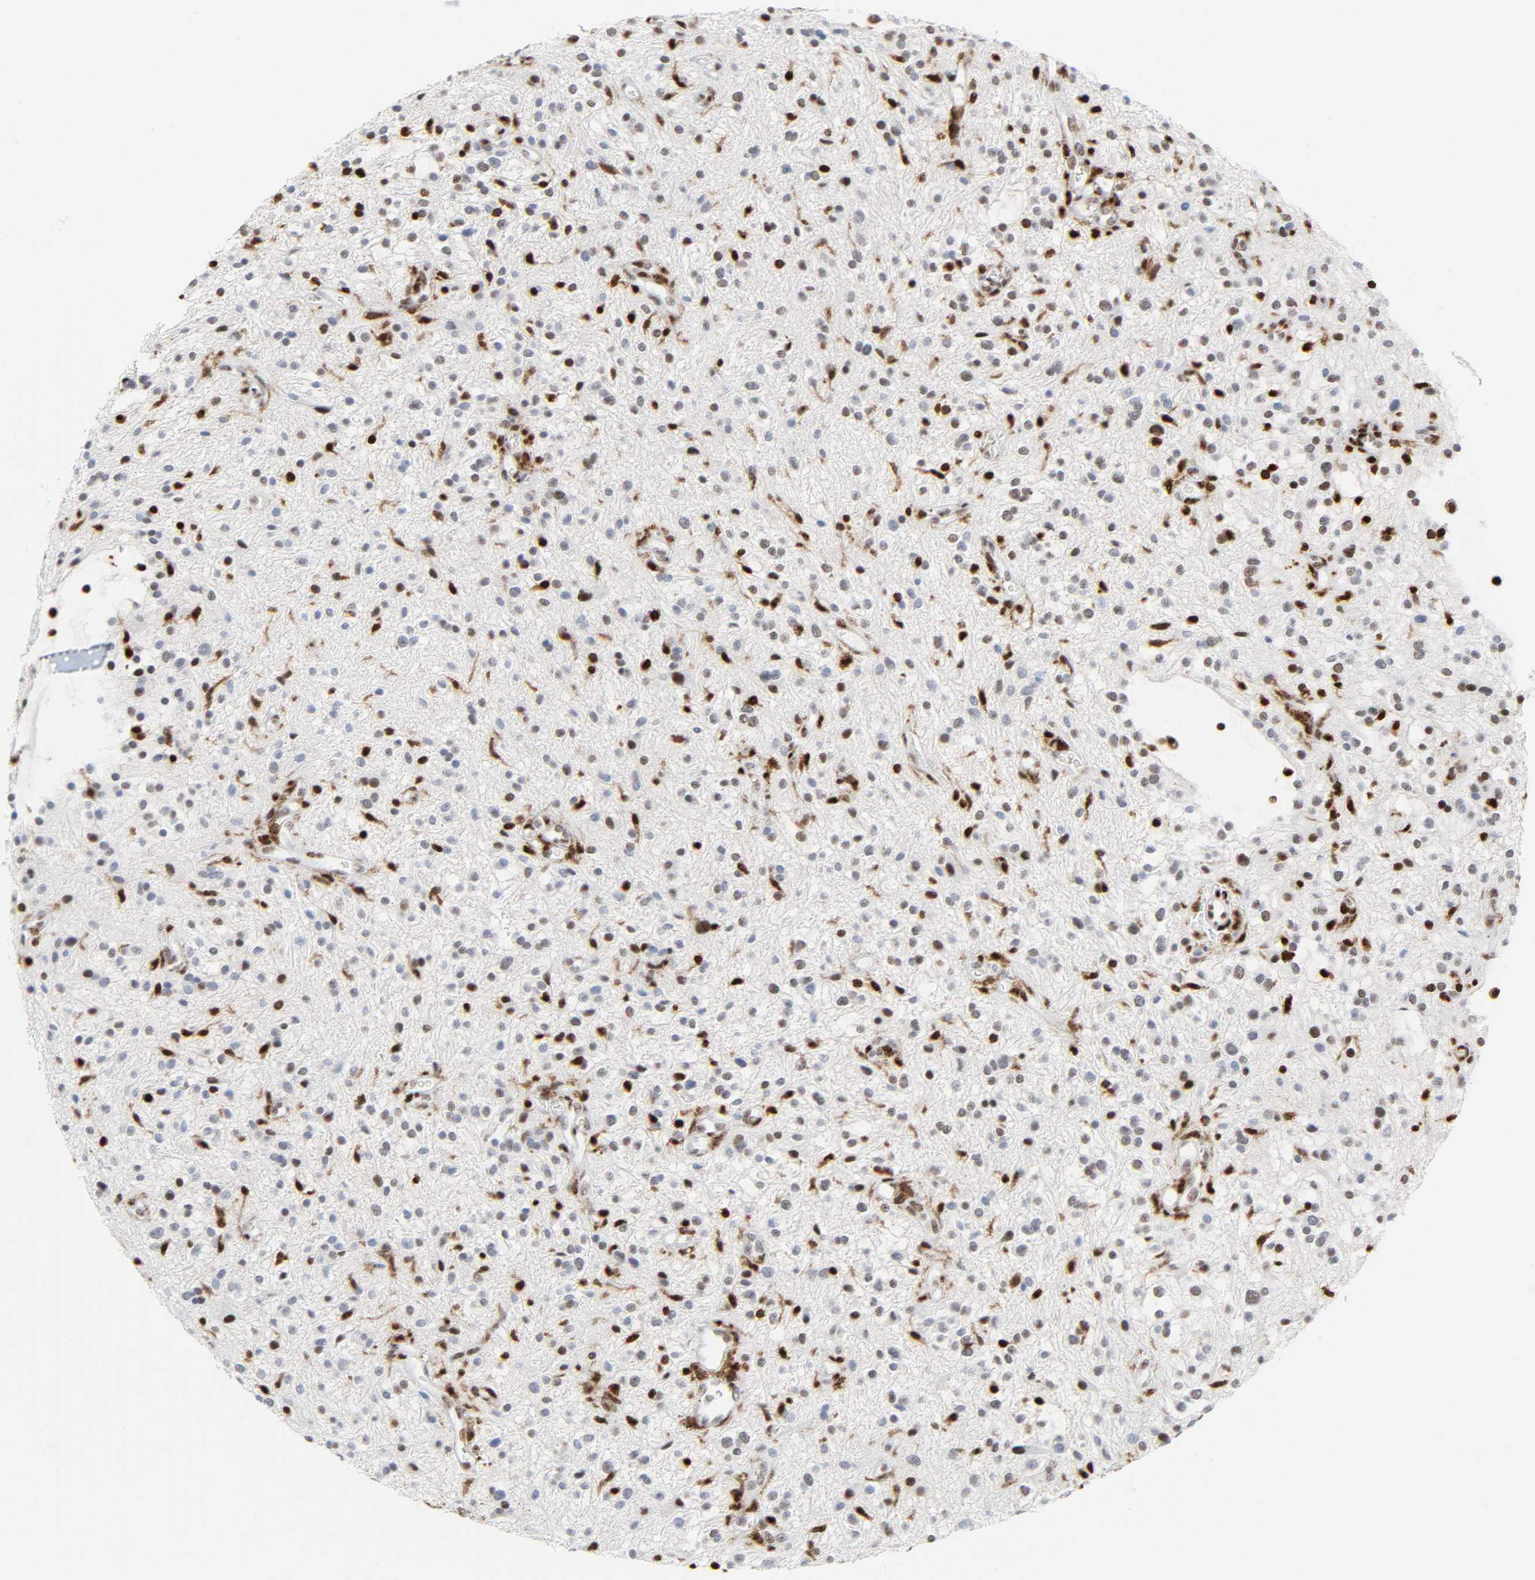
{"staining": {"intensity": "strong", "quantity": "25%-75%", "location": "nuclear"}, "tissue": "glioma", "cell_type": "Tumor cells", "image_type": "cancer", "snomed": [{"axis": "morphology", "description": "Glioma, malignant, NOS"}, {"axis": "topography", "description": "Cerebellum"}], "caption": "Glioma stained with a brown dye reveals strong nuclear positive staining in about 25%-75% of tumor cells.", "gene": "WAS", "patient": {"sex": "female", "age": 10}}